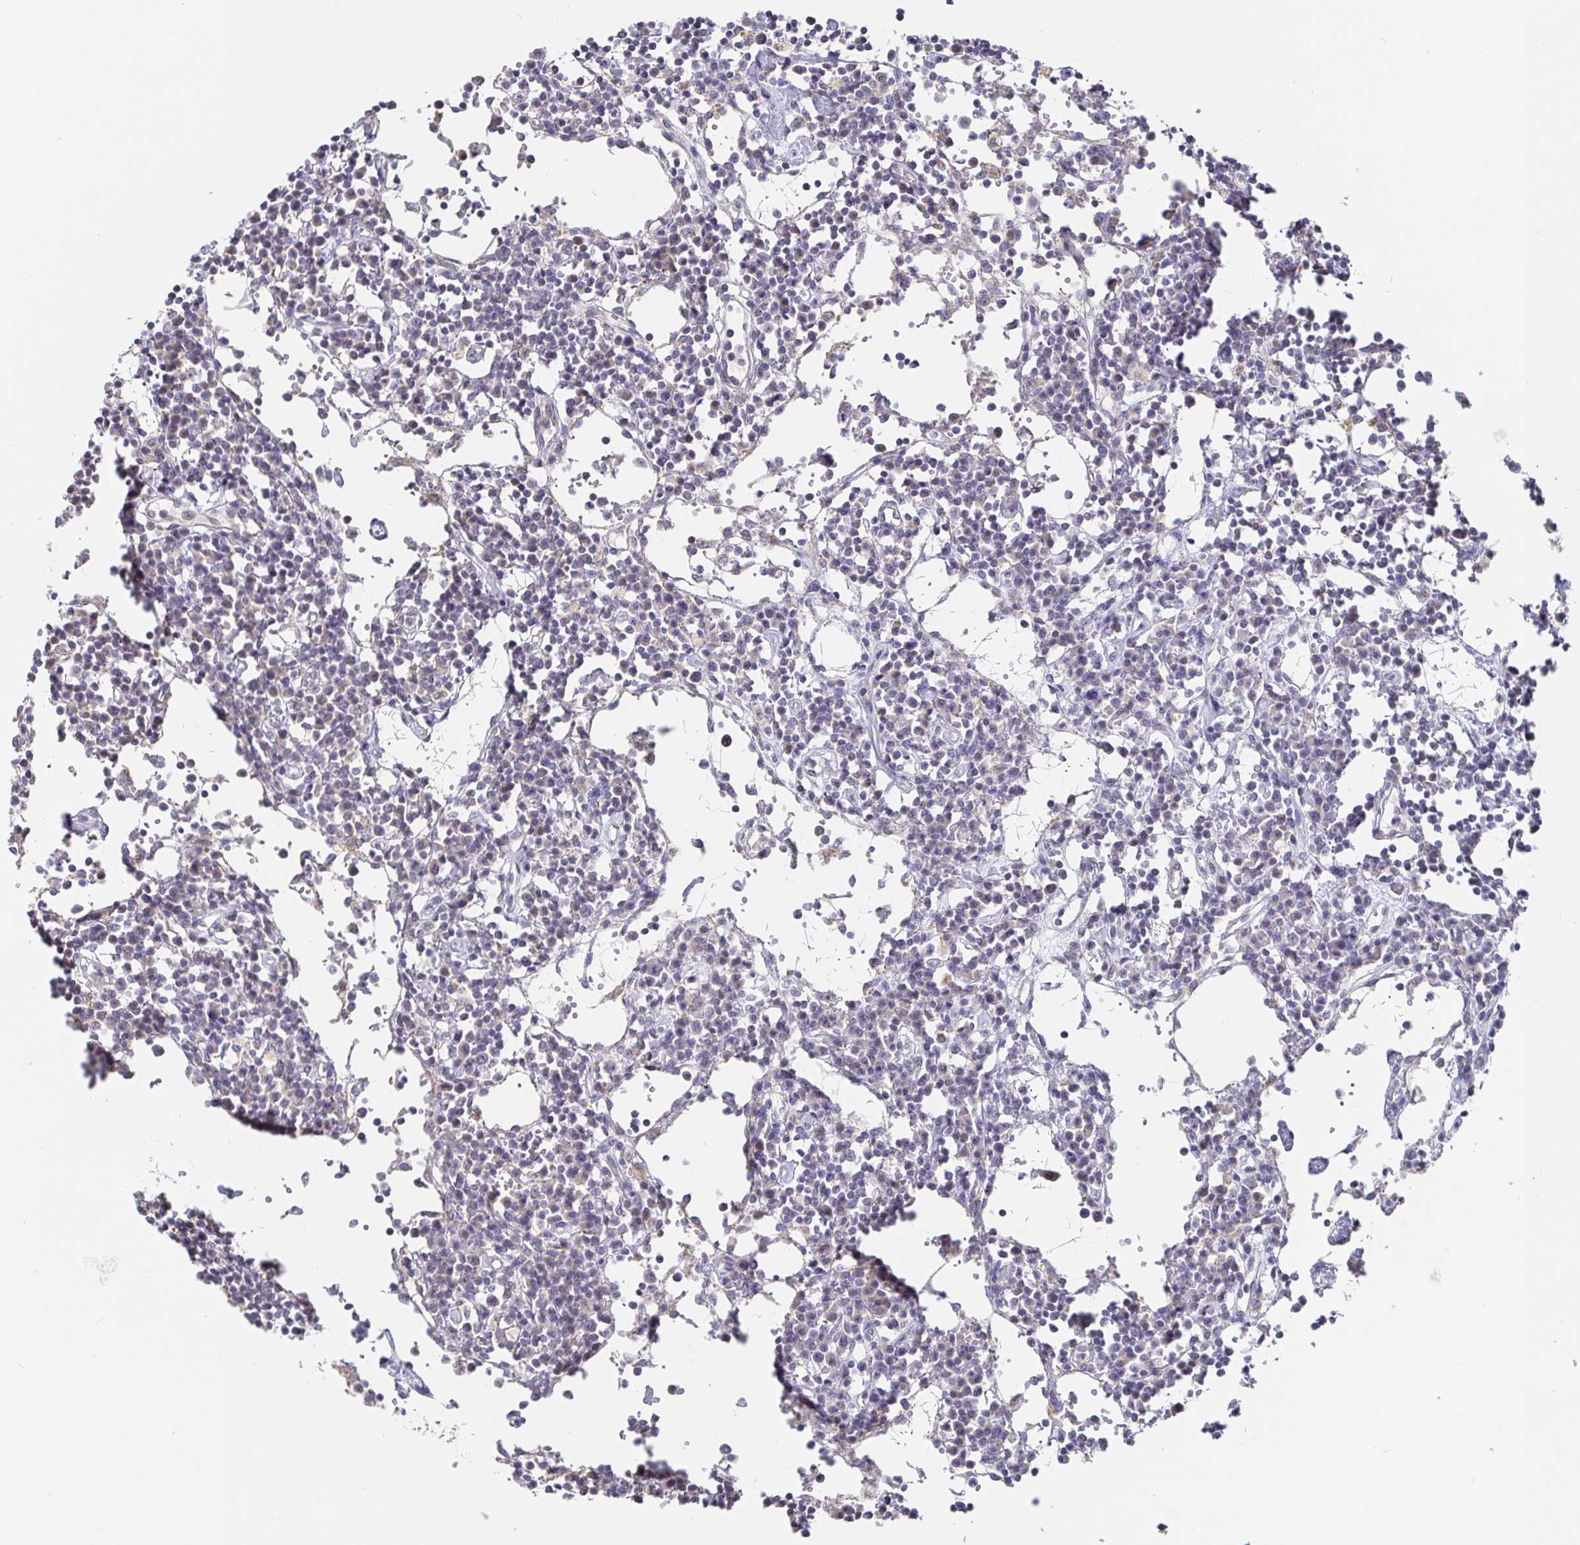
{"staining": {"intensity": "negative", "quantity": "none", "location": "none"}, "tissue": "lymph node", "cell_type": "Germinal center cells", "image_type": "normal", "snomed": [{"axis": "morphology", "description": "Normal tissue, NOS"}, {"axis": "topography", "description": "Lymph node"}], "caption": "An IHC image of normal lymph node is shown. There is no staining in germinal center cells of lymph node. (DAB (3,3'-diaminobenzidine) IHC with hematoxylin counter stain).", "gene": "CIT", "patient": {"sex": "female", "age": 78}}